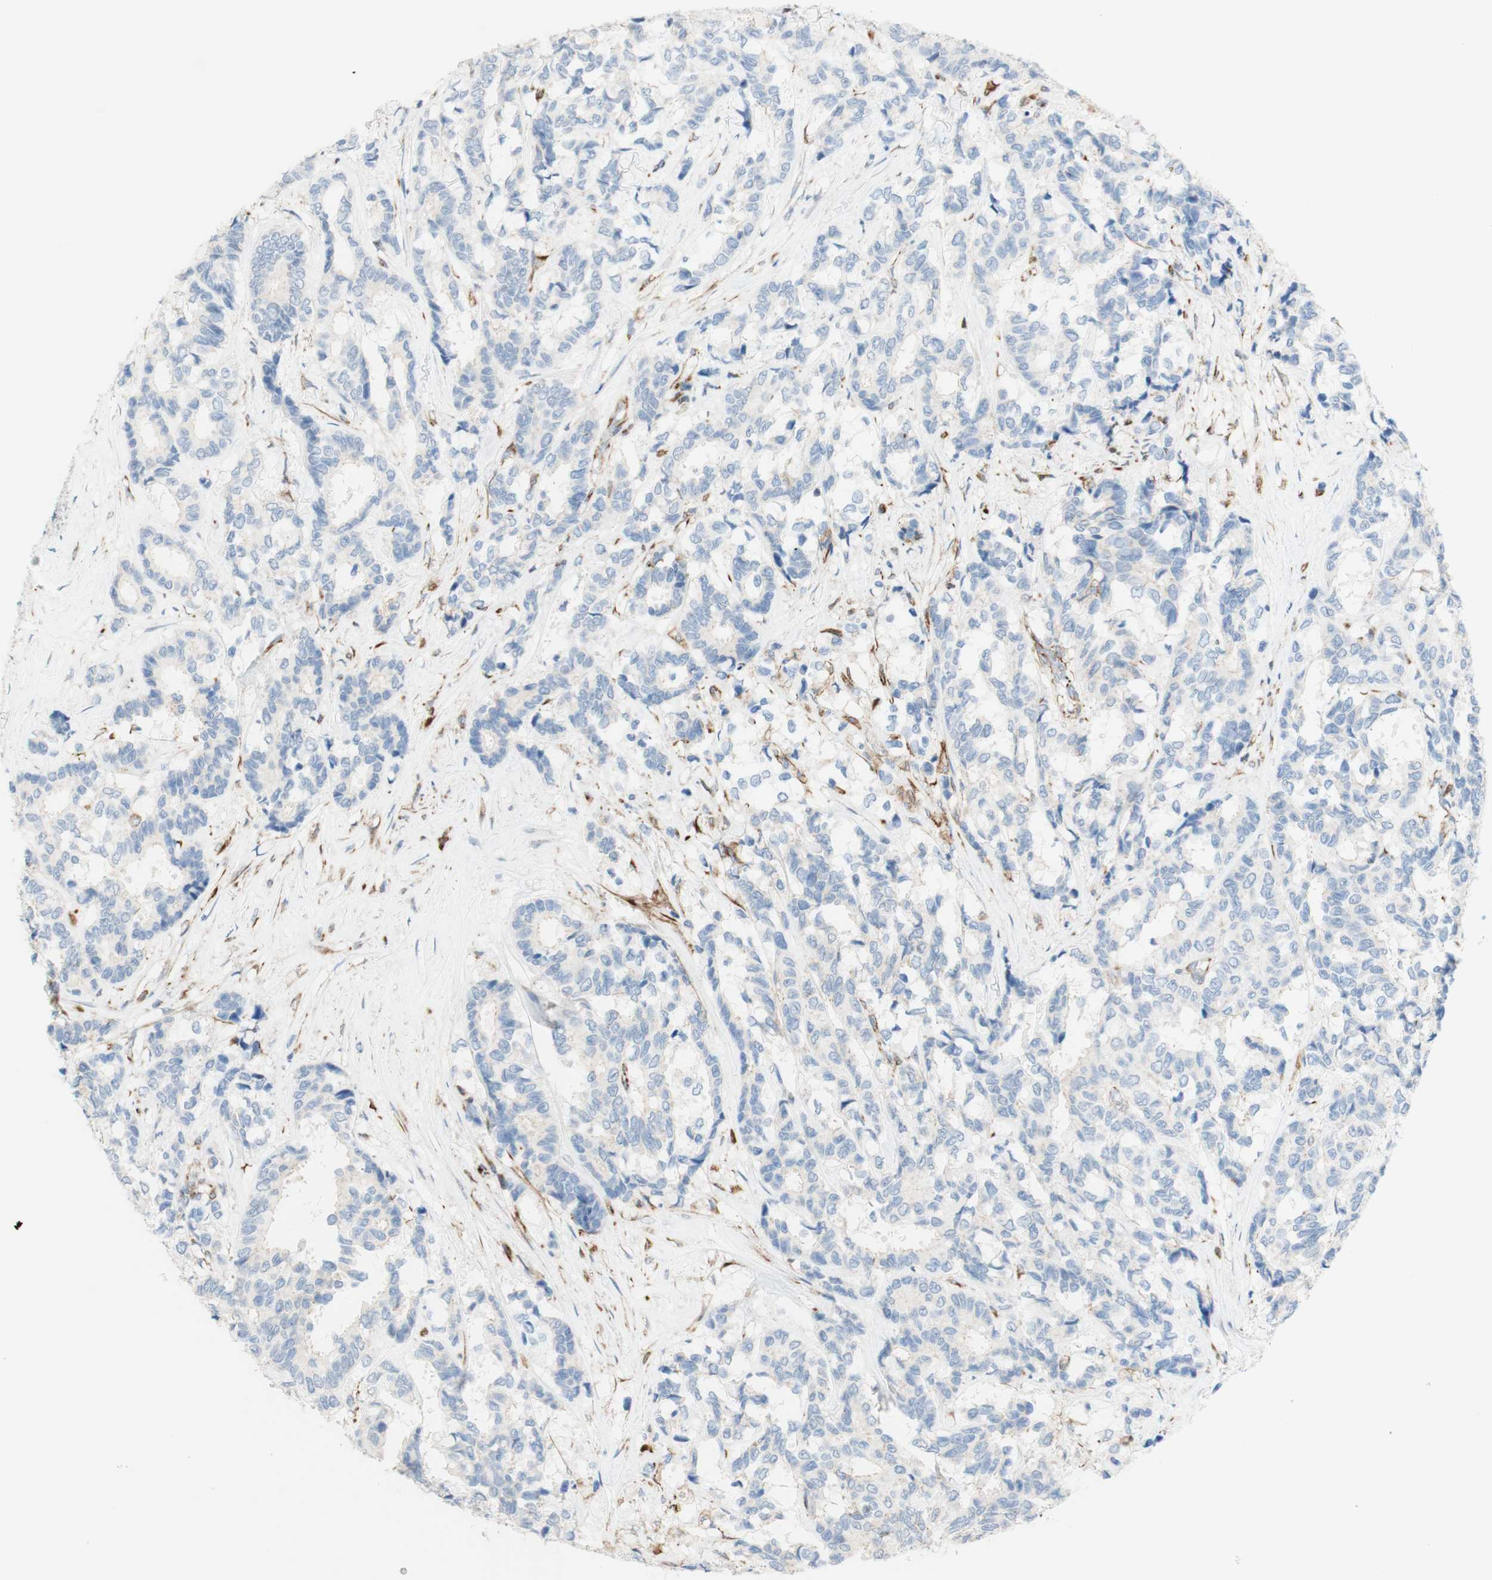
{"staining": {"intensity": "negative", "quantity": "none", "location": "none"}, "tissue": "breast cancer", "cell_type": "Tumor cells", "image_type": "cancer", "snomed": [{"axis": "morphology", "description": "Duct carcinoma"}, {"axis": "topography", "description": "Breast"}], "caption": "Immunohistochemistry (IHC) micrograph of human breast invasive ductal carcinoma stained for a protein (brown), which reveals no staining in tumor cells.", "gene": "POU2AF1", "patient": {"sex": "female", "age": 87}}